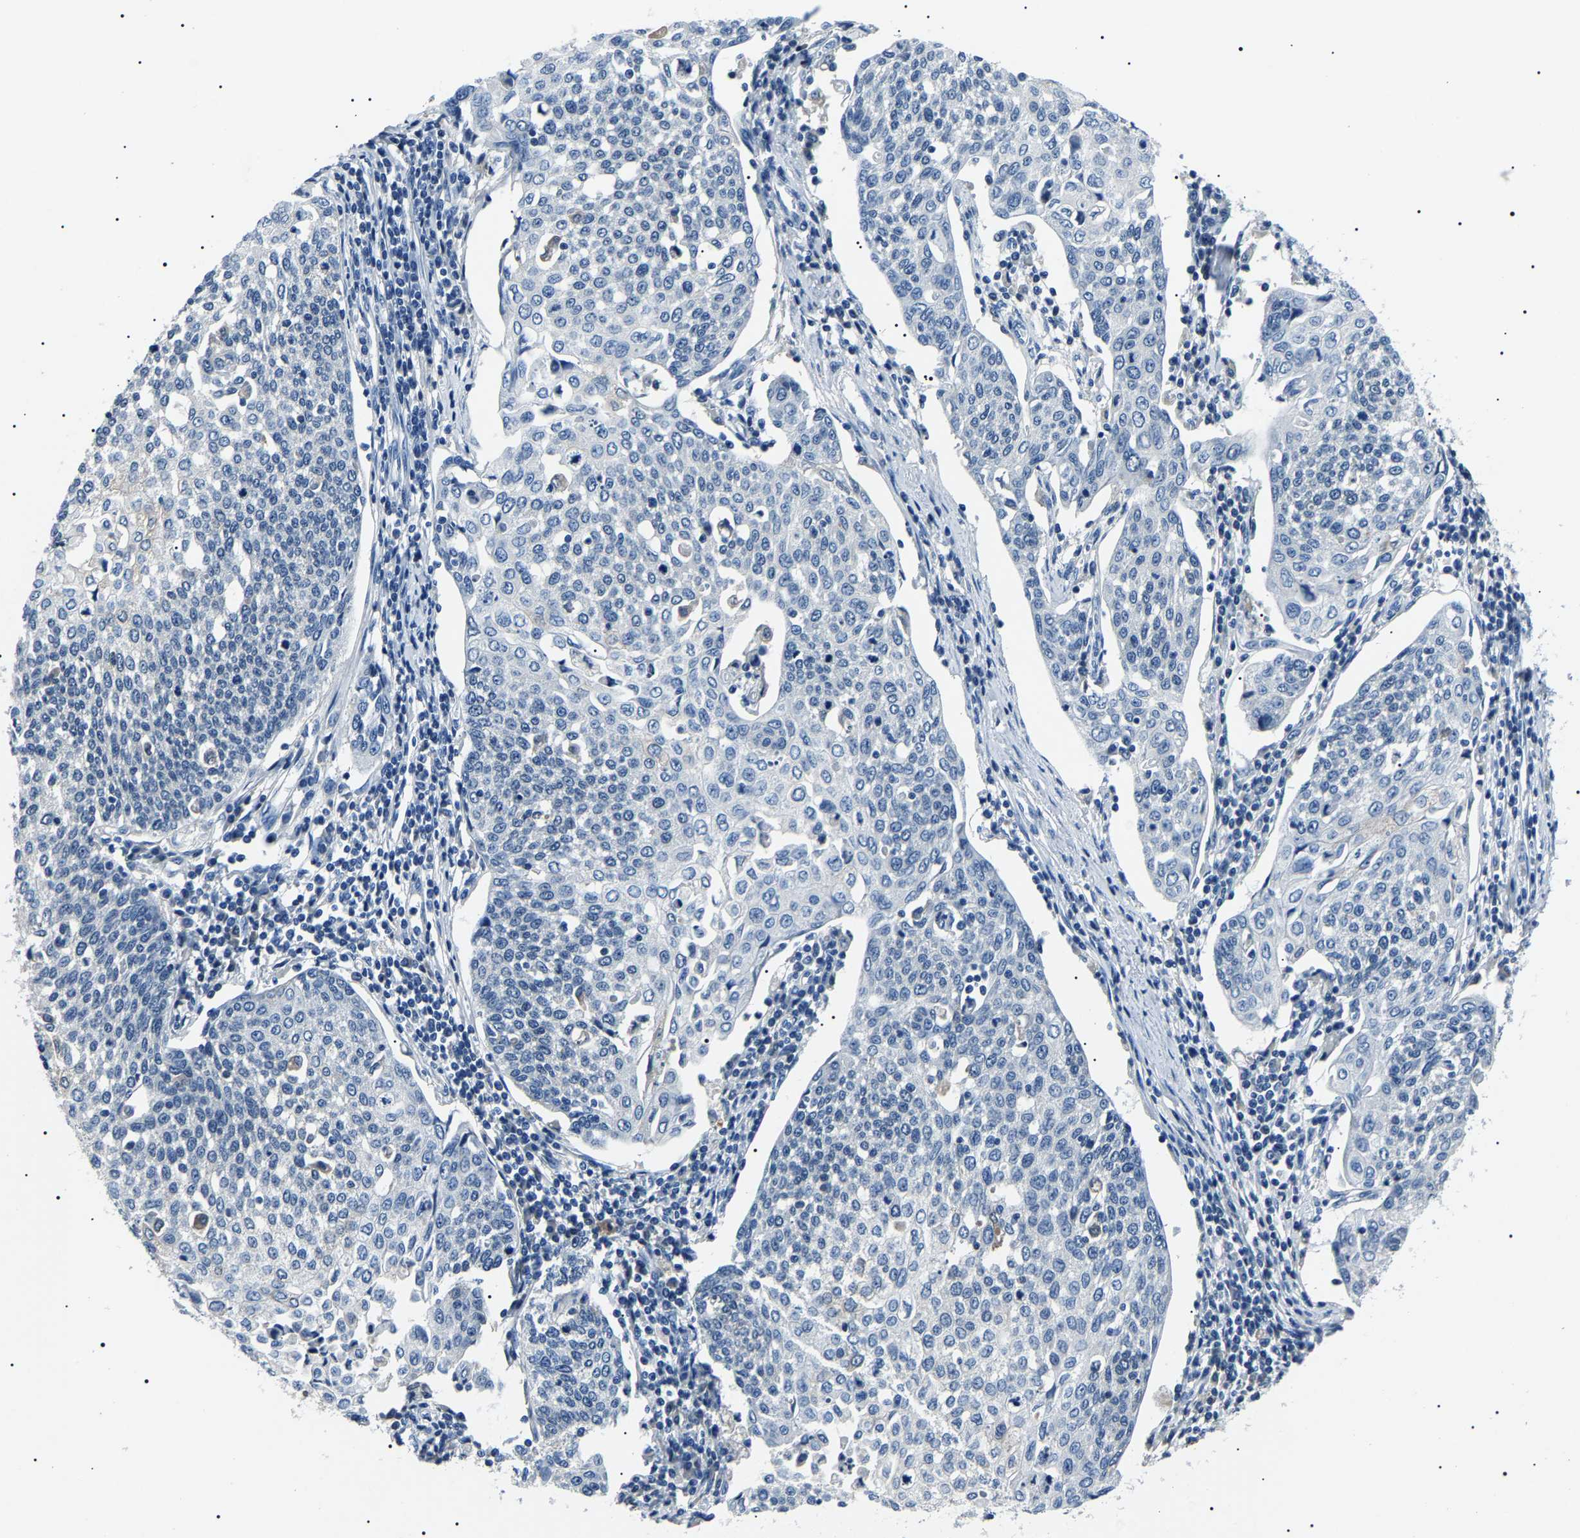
{"staining": {"intensity": "negative", "quantity": "none", "location": "none"}, "tissue": "cervical cancer", "cell_type": "Tumor cells", "image_type": "cancer", "snomed": [{"axis": "morphology", "description": "Squamous cell carcinoma, NOS"}, {"axis": "topography", "description": "Cervix"}], "caption": "High power microscopy histopathology image of an IHC image of cervical cancer (squamous cell carcinoma), revealing no significant positivity in tumor cells.", "gene": "KLK15", "patient": {"sex": "female", "age": 34}}